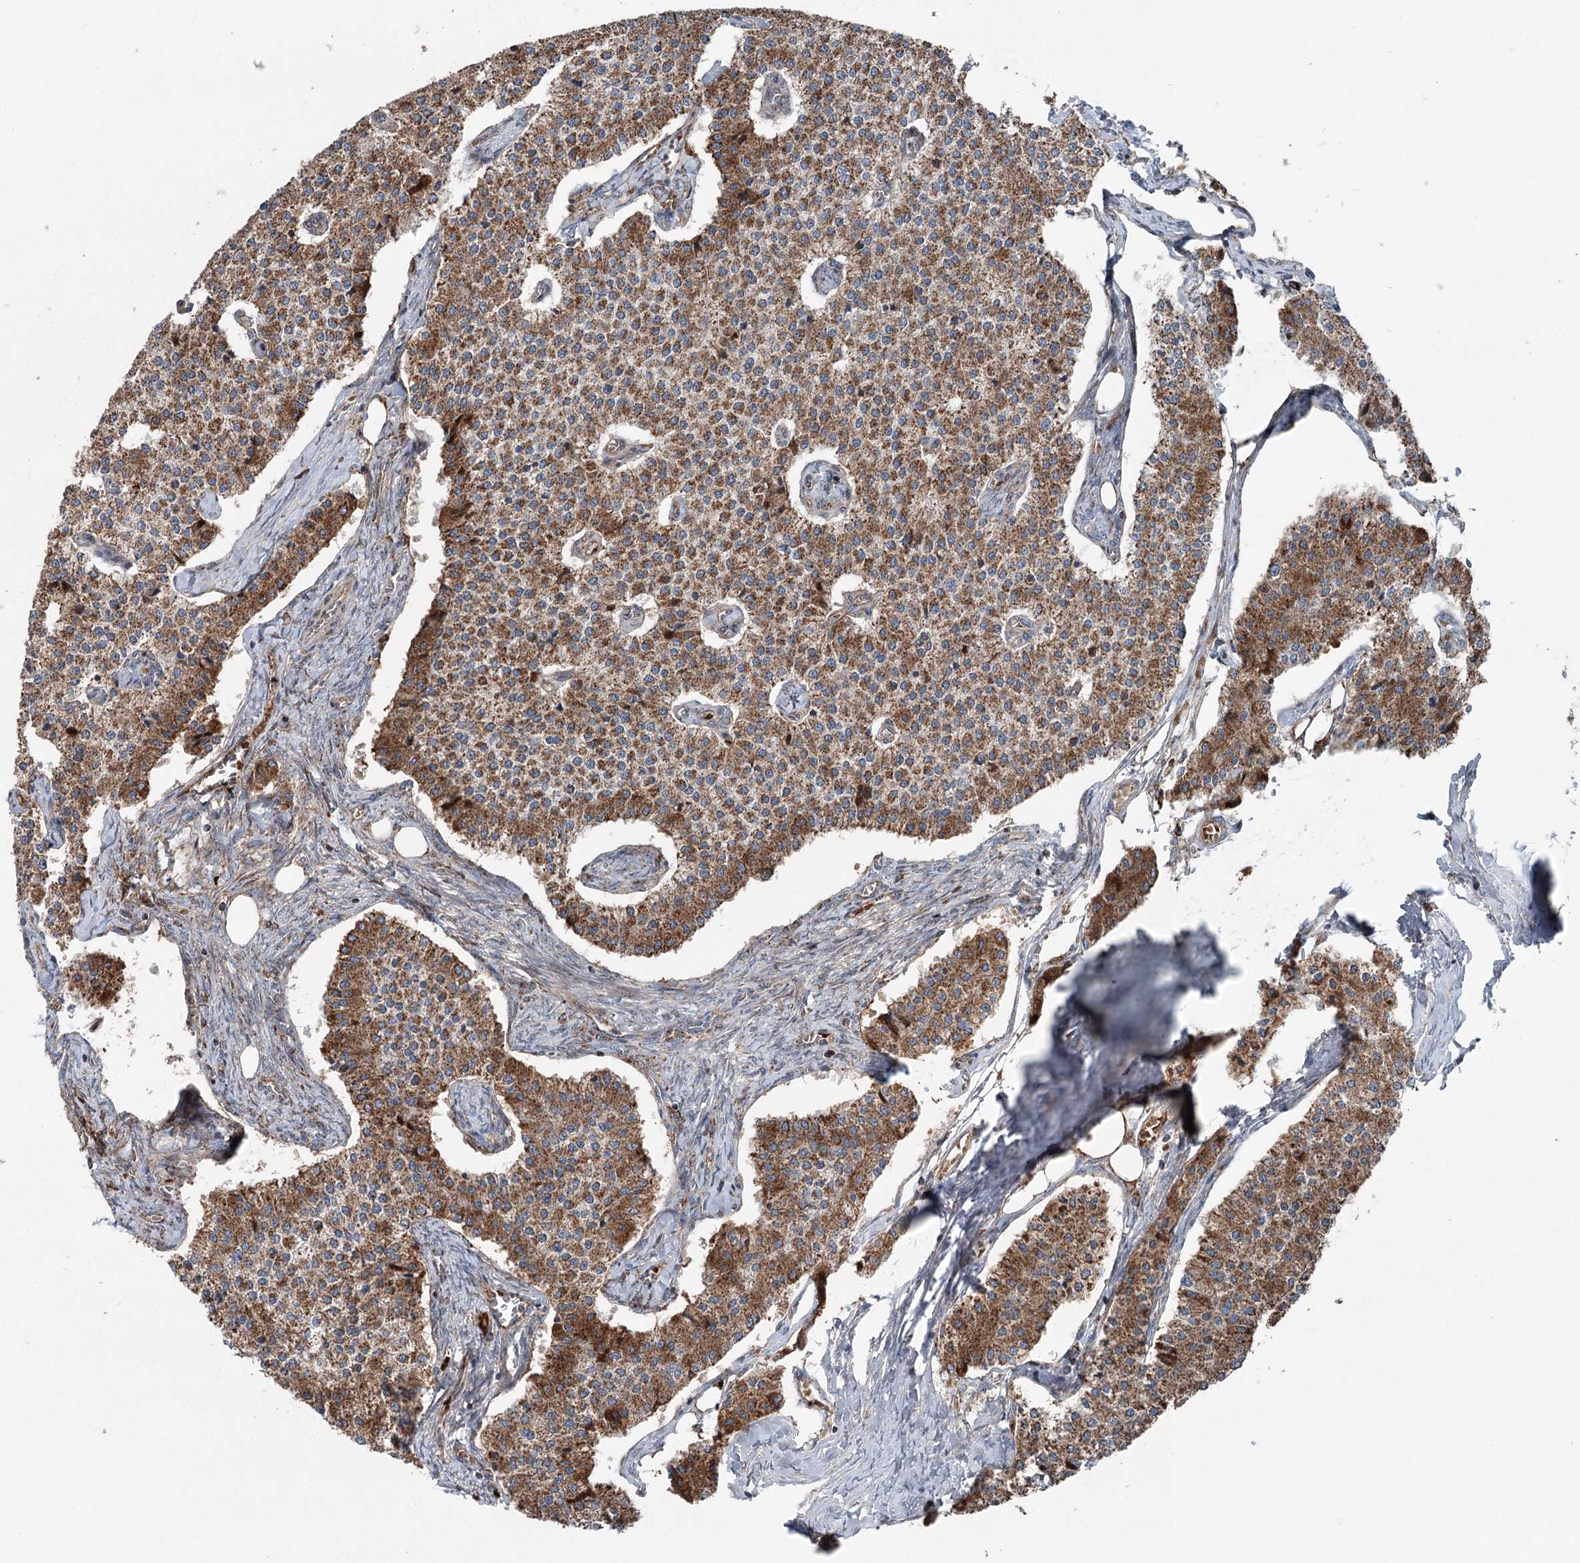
{"staining": {"intensity": "strong", "quantity": ">75%", "location": "cytoplasmic/membranous"}, "tissue": "carcinoid", "cell_type": "Tumor cells", "image_type": "cancer", "snomed": [{"axis": "morphology", "description": "Carcinoid, malignant, NOS"}, {"axis": "topography", "description": "Colon"}], "caption": "Strong cytoplasmic/membranous expression for a protein is appreciated in about >75% of tumor cells of carcinoid using IHC.", "gene": "UCN3", "patient": {"sex": "female", "age": 52}}